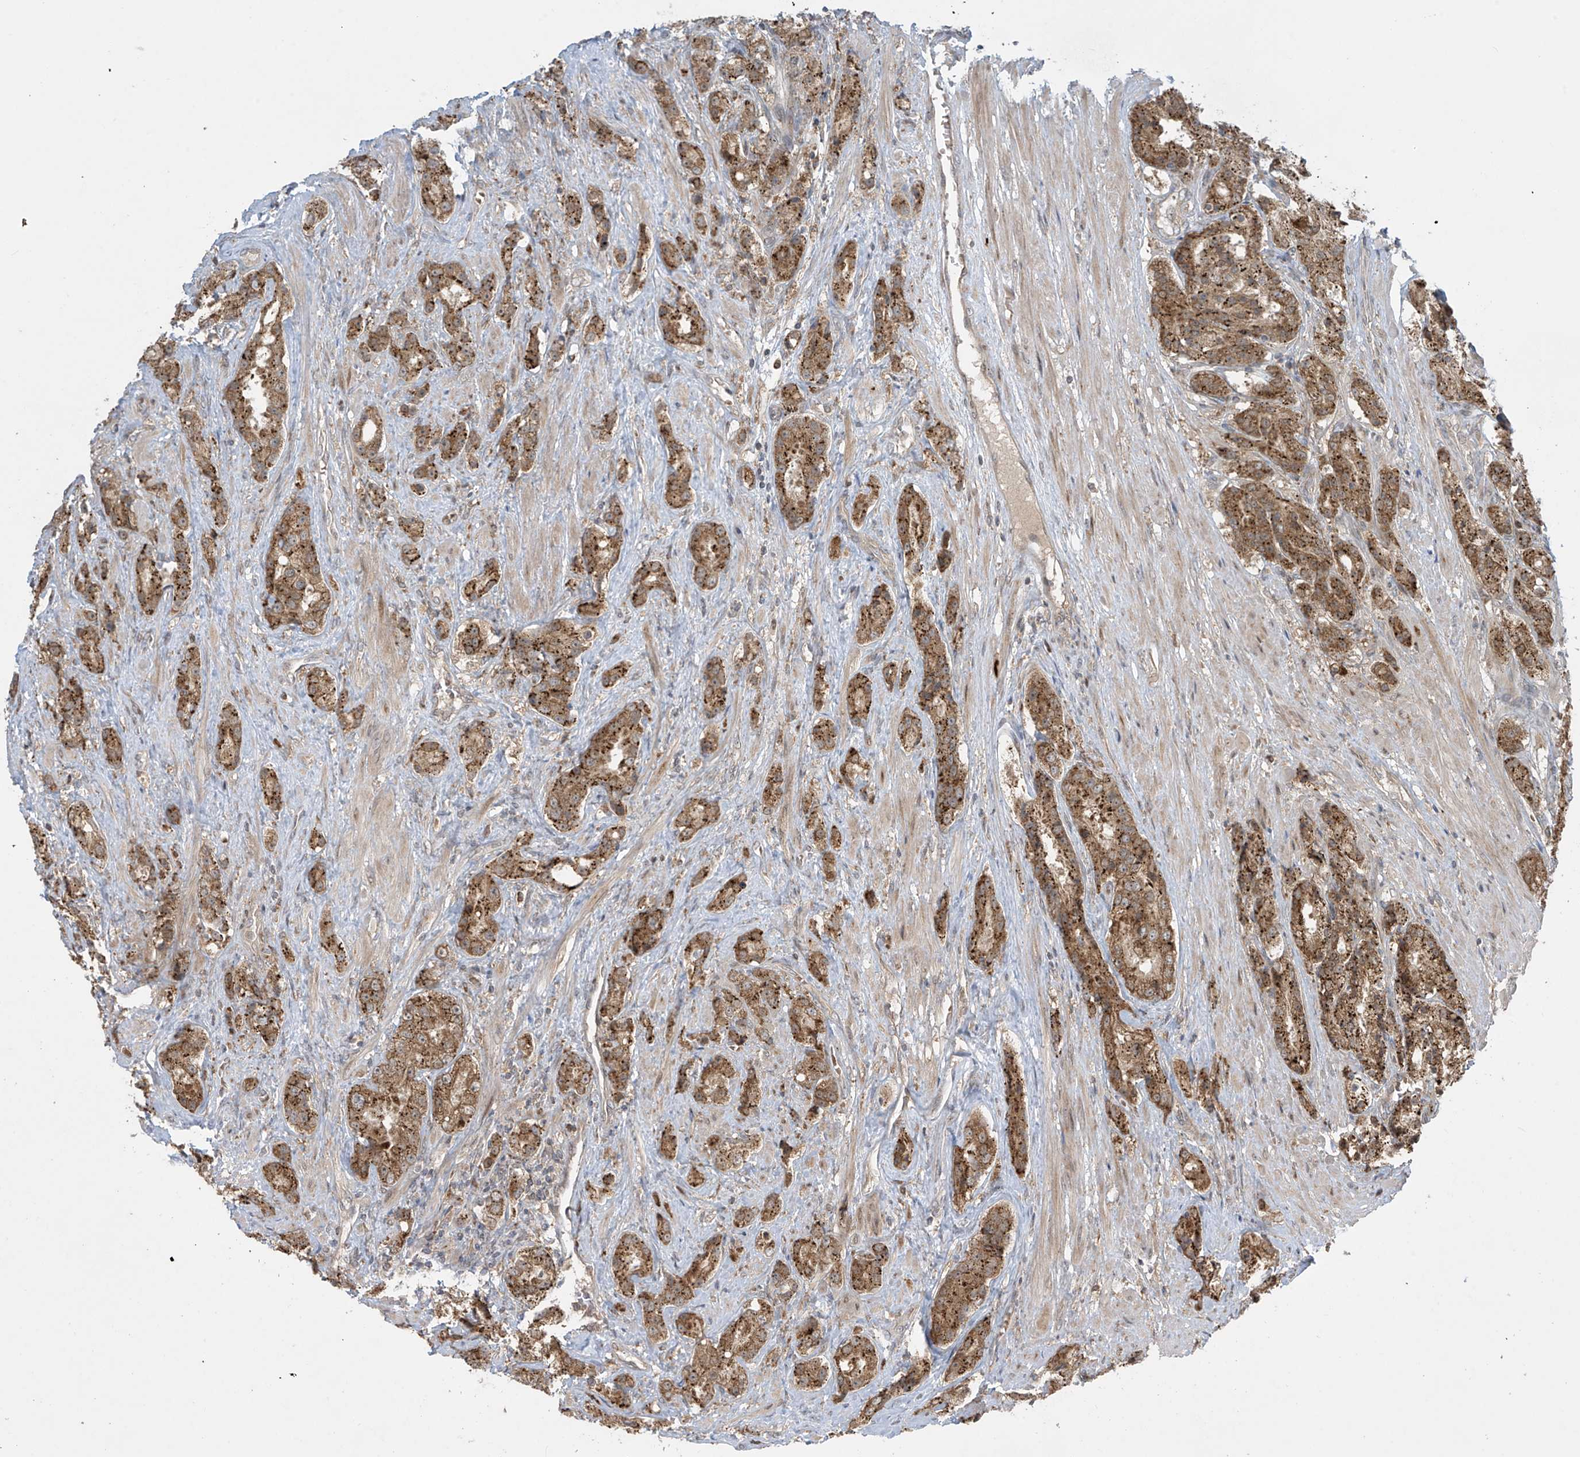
{"staining": {"intensity": "strong", "quantity": ">75%", "location": "cytoplasmic/membranous"}, "tissue": "prostate cancer", "cell_type": "Tumor cells", "image_type": "cancer", "snomed": [{"axis": "morphology", "description": "Adenocarcinoma, High grade"}, {"axis": "topography", "description": "Prostate"}], "caption": "DAB (3,3'-diaminobenzidine) immunohistochemical staining of human prostate adenocarcinoma (high-grade) exhibits strong cytoplasmic/membranous protein expression in about >75% of tumor cells. (DAB IHC with brightfield microscopy, high magnification).", "gene": "PPAT", "patient": {"sex": "male", "age": 60}}